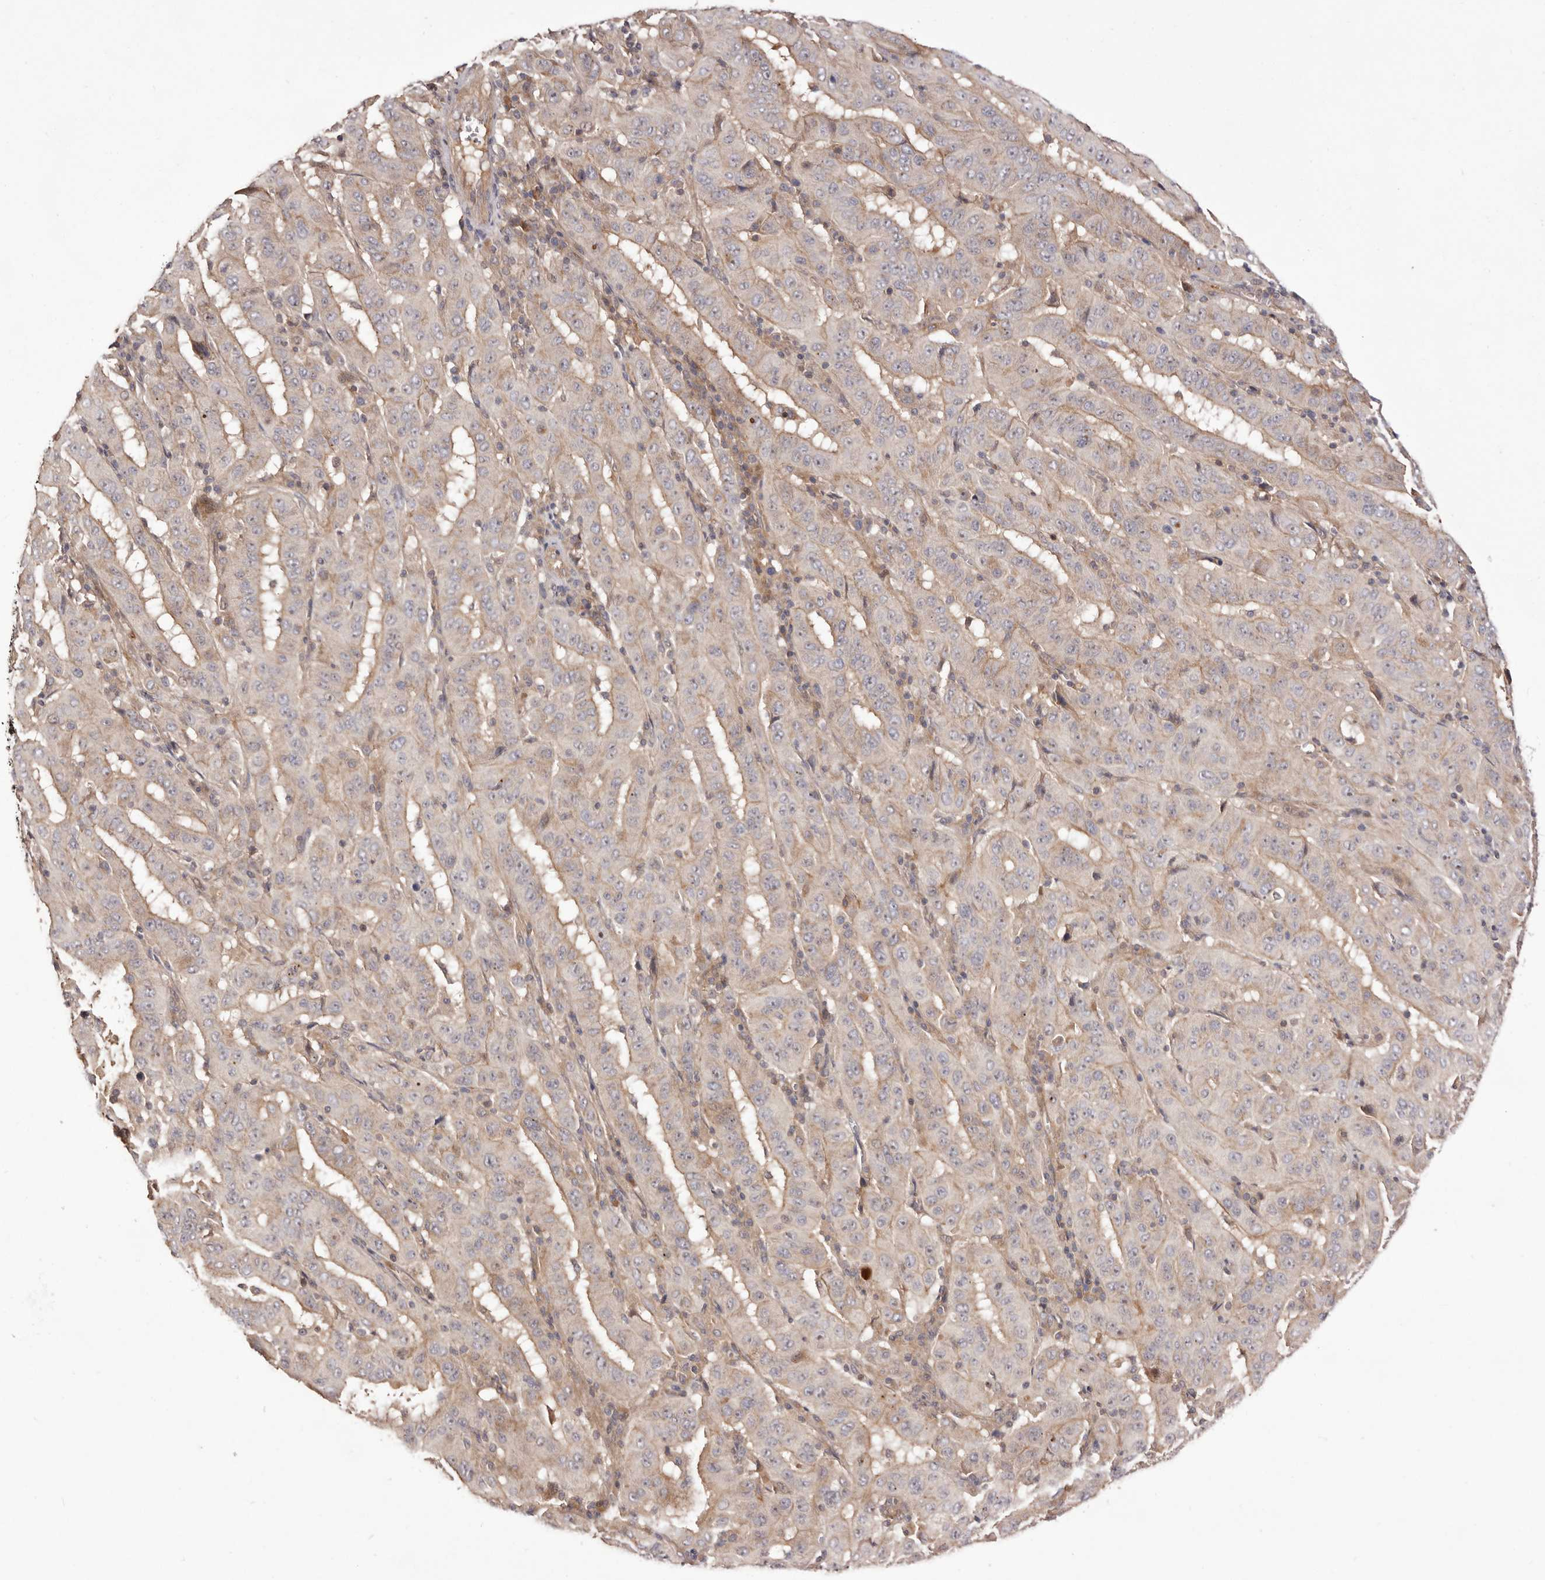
{"staining": {"intensity": "weak", "quantity": "25%-75%", "location": "cytoplasmic/membranous"}, "tissue": "pancreatic cancer", "cell_type": "Tumor cells", "image_type": "cancer", "snomed": [{"axis": "morphology", "description": "Adenocarcinoma, NOS"}, {"axis": "topography", "description": "Pancreas"}], "caption": "A micrograph of human pancreatic cancer (adenocarcinoma) stained for a protein demonstrates weak cytoplasmic/membranous brown staining in tumor cells. Ihc stains the protein of interest in brown and the nuclei are stained blue.", "gene": "DOP1A", "patient": {"sex": "male", "age": 63}}